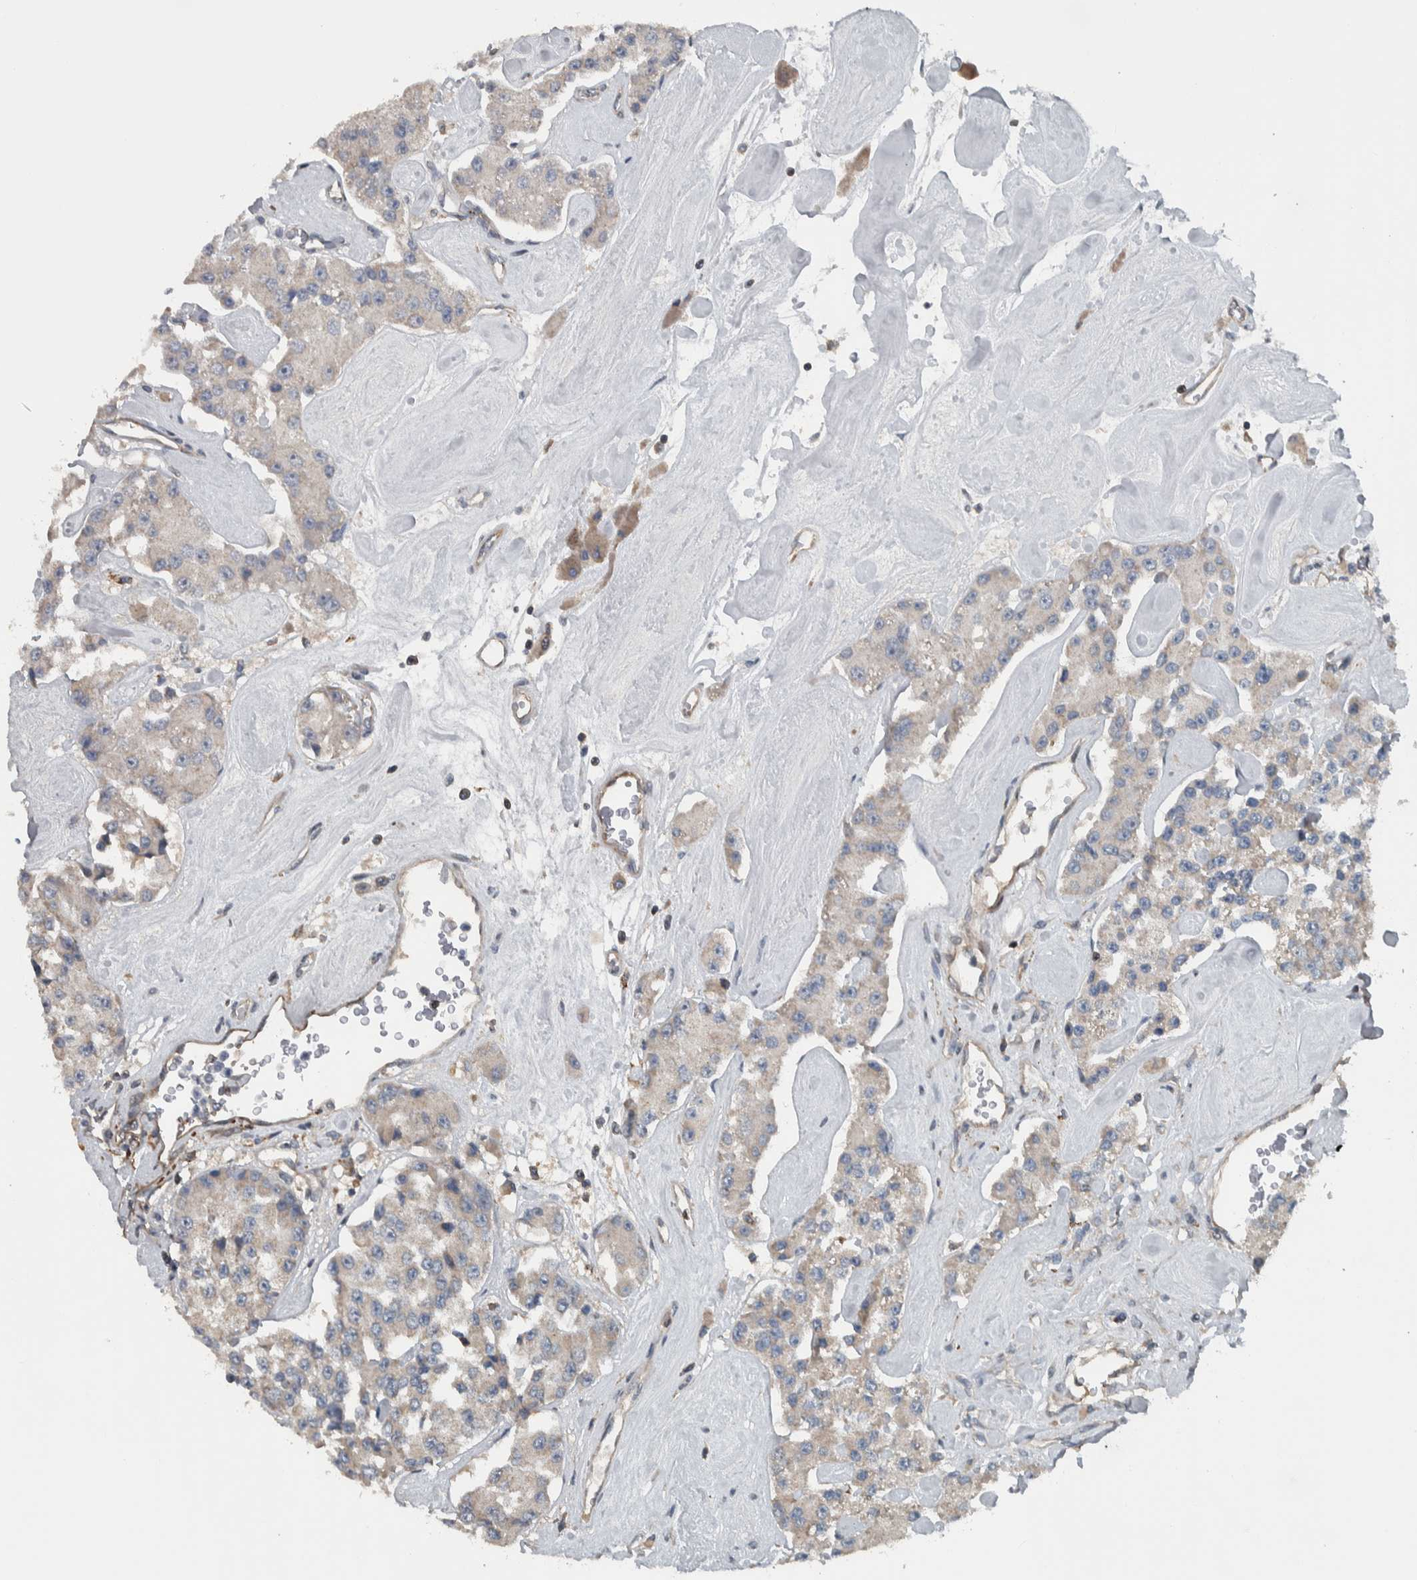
{"staining": {"intensity": "negative", "quantity": "none", "location": "none"}, "tissue": "carcinoid", "cell_type": "Tumor cells", "image_type": "cancer", "snomed": [{"axis": "morphology", "description": "Carcinoid, malignant, NOS"}, {"axis": "topography", "description": "Pancreas"}], "caption": "Tumor cells are negative for brown protein staining in carcinoid.", "gene": "BAIAP2L1", "patient": {"sex": "male", "age": 41}}